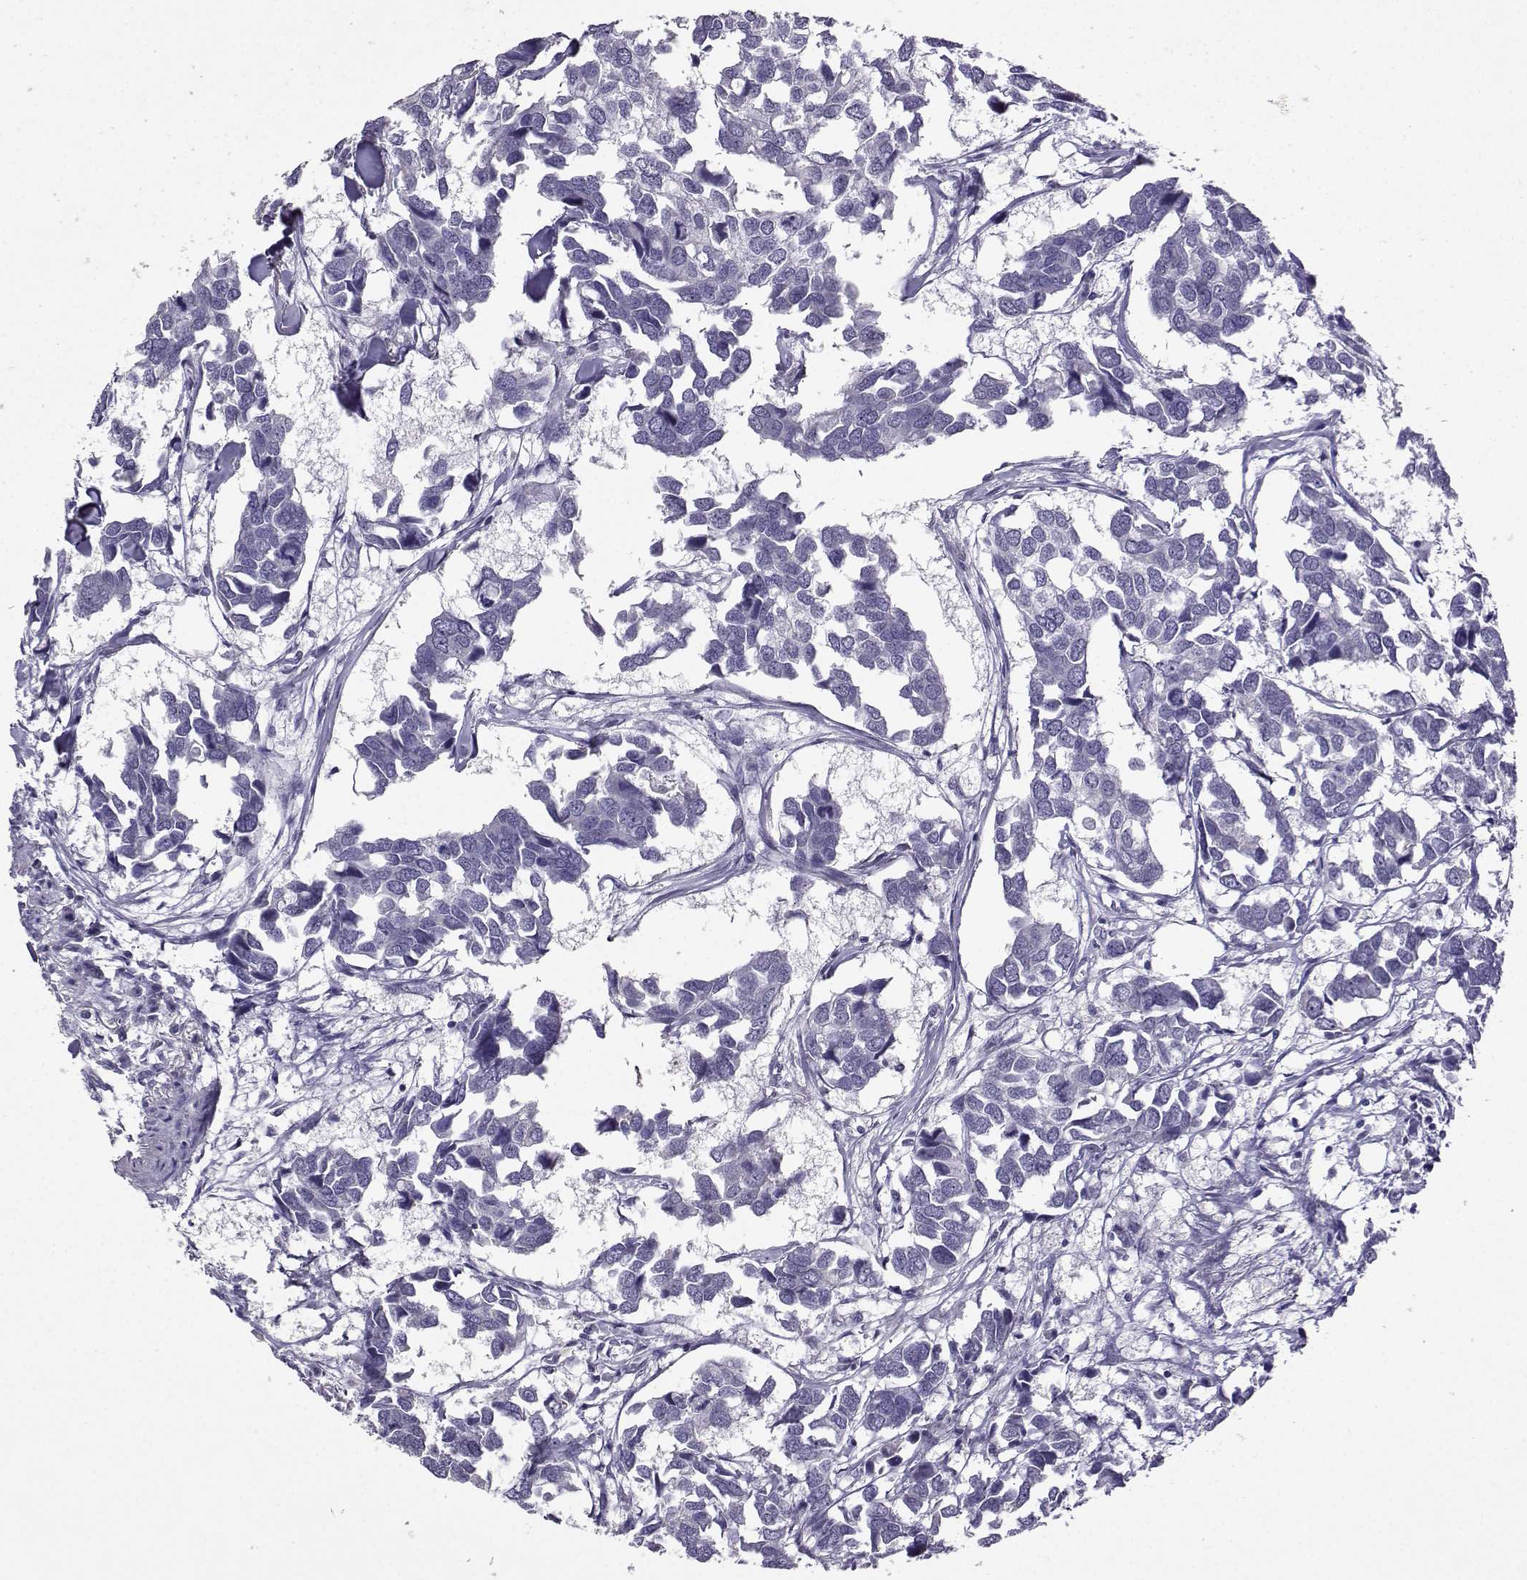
{"staining": {"intensity": "negative", "quantity": "none", "location": "none"}, "tissue": "breast cancer", "cell_type": "Tumor cells", "image_type": "cancer", "snomed": [{"axis": "morphology", "description": "Duct carcinoma"}, {"axis": "topography", "description": "Breast"}], "caption": "Human infiltrating ductal carcinoma (breast) stained for a protein using immunohistochemistry (IHC) shows no expression in tumor cells.", "gene": "TBR1", "patient": {"sex": "female", "age": 83}}